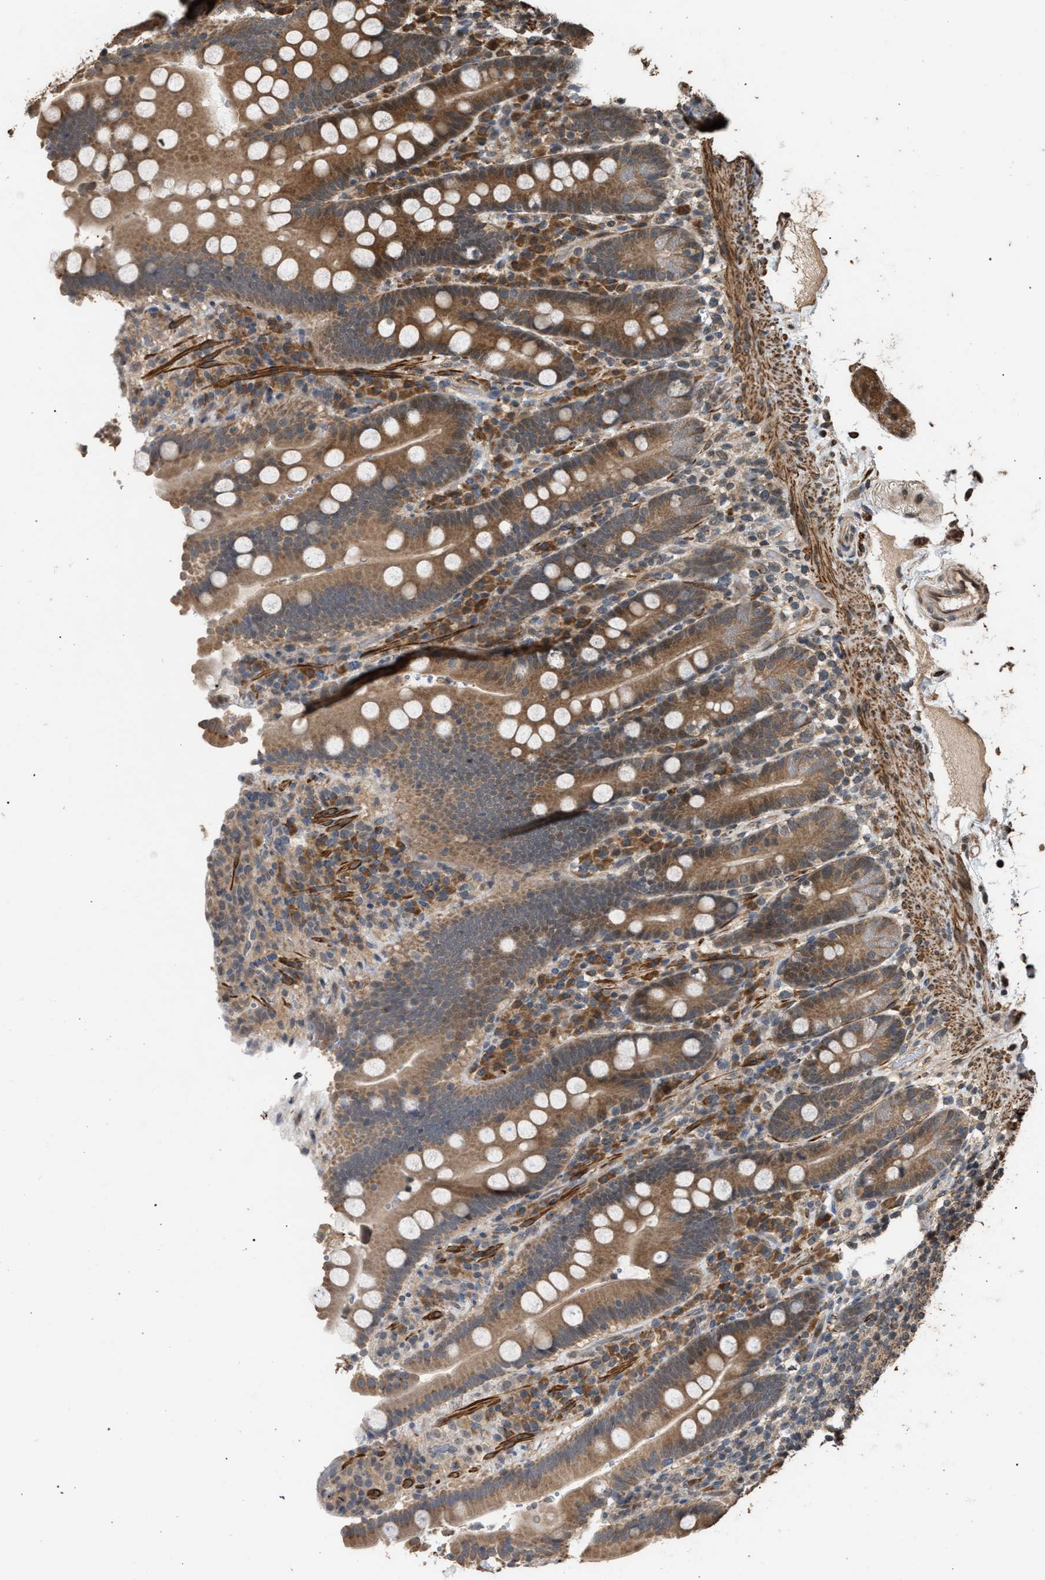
{"staining": {"intensity": "moderate", "quantity": ">75%", "location": "cytoplasmic/membranous"}, "tissue": "duodenum", "cell_type": "Glandular cells", "image_type": "normal", "snomed": [{"axis": "morphology", "description": "Normal tissue, NOS"}, {"axis": "topography", "description": "Small intestine, NOS"}], "caption": "There is medium levels of moderate cytoplasmic/membranous positivity in glandular cells of benign duodenum, as demonstrated by immunohistochemical staining (brown color).", "gene": "NAA35", "patient": {"sex": "female", "age": 71}}